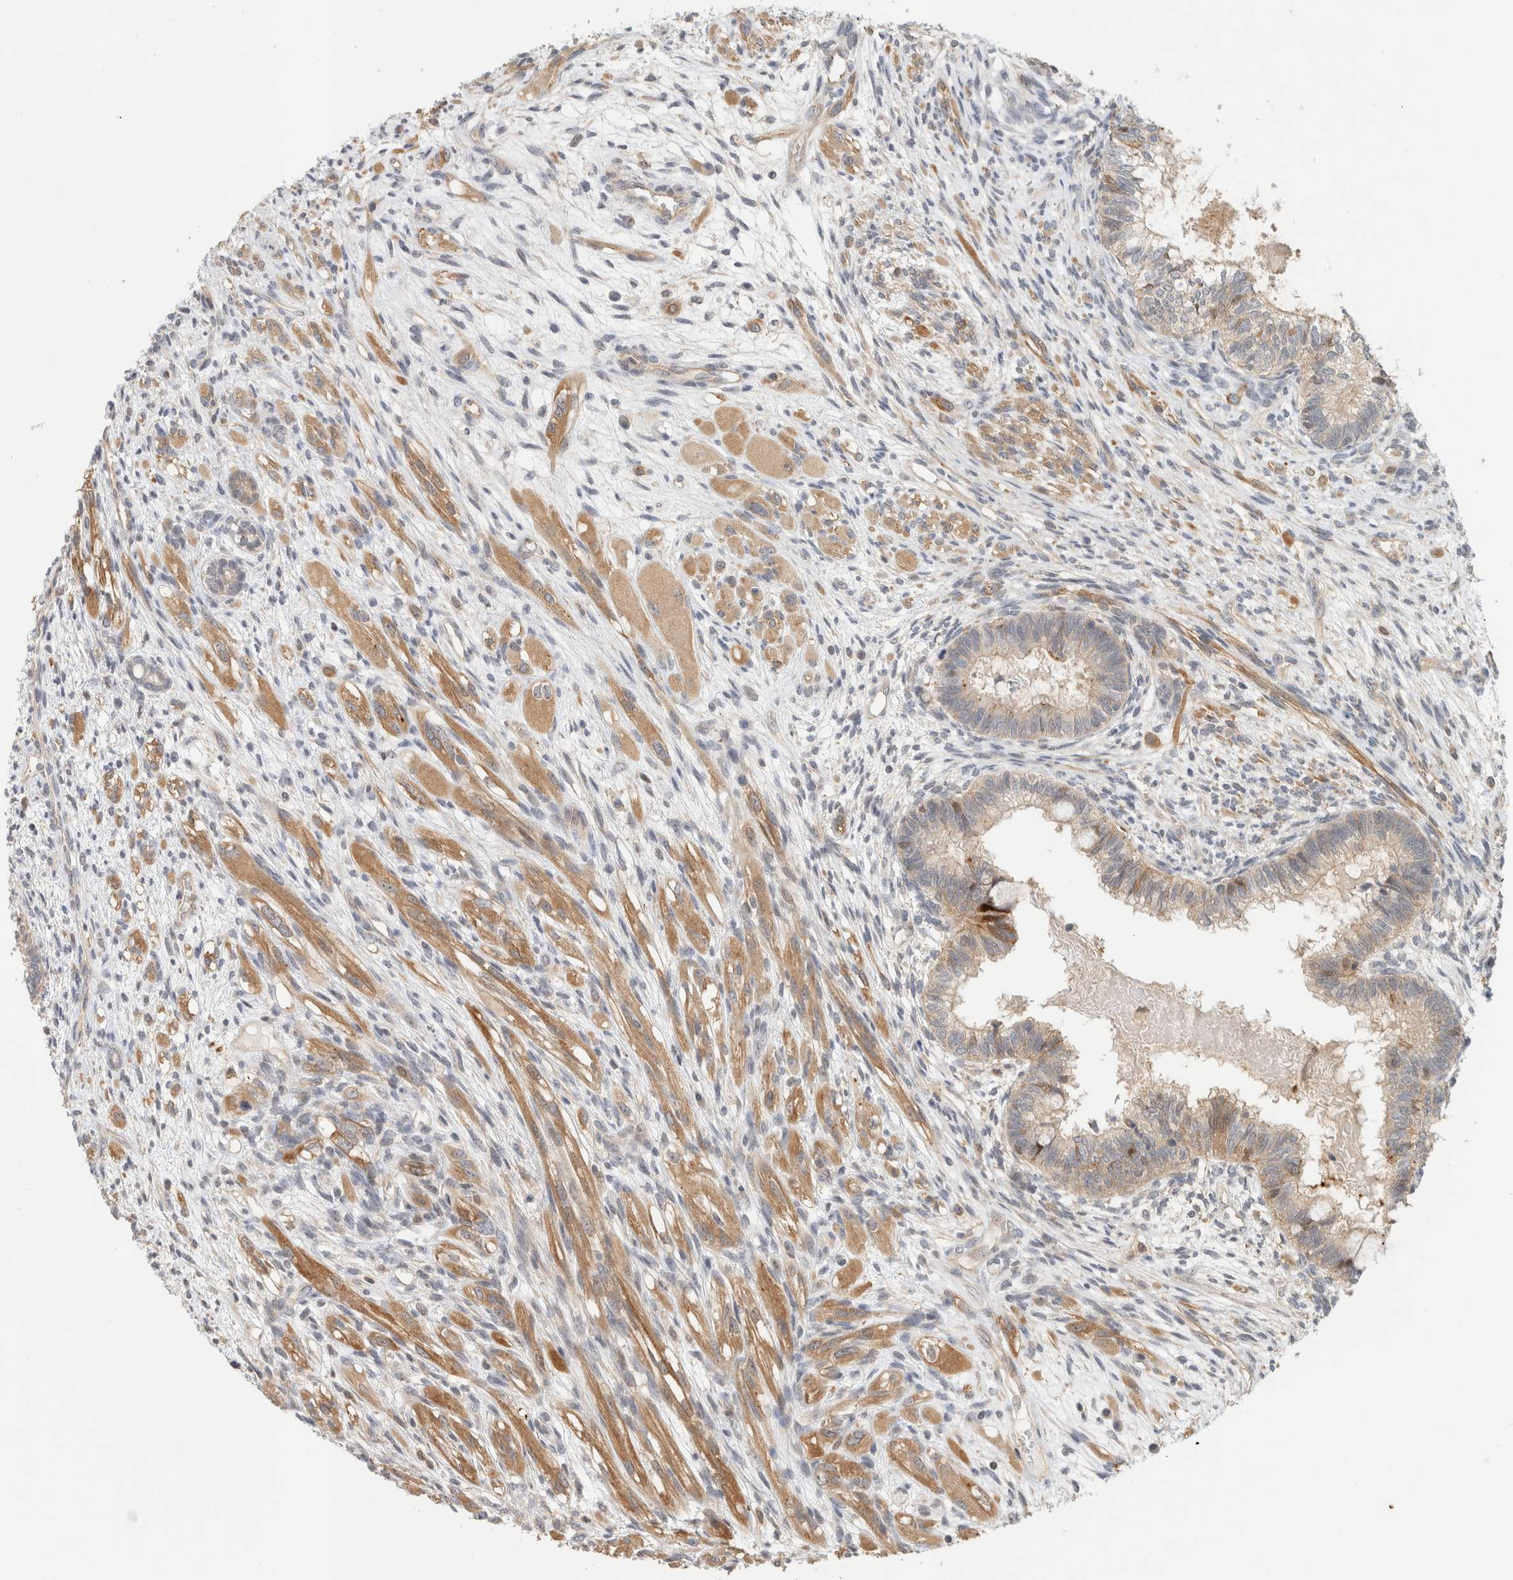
{"staining": {"intensity": "weak", "quantity": "<25%", "location": "cytoplasmic/membranous"}, "tissue": "testis cancer", "cell_type": "Tumor cells", "image_type": "cancer", "snomed": [{"axis": "morphology", "description": "Seminoma, NOS"}, {"axis": "morphology", "description": "Carcinoma, Embryonal, NOS"}, {"axis": "topography", "description": "Testis"}], "caption": "A high-resolution image shows immunohistochemistry staining of testis cancer, which displays no significant positivity in tumor cells.", "gene": "OTUD6B", "patient": {"sex": "male", "age": 28}}